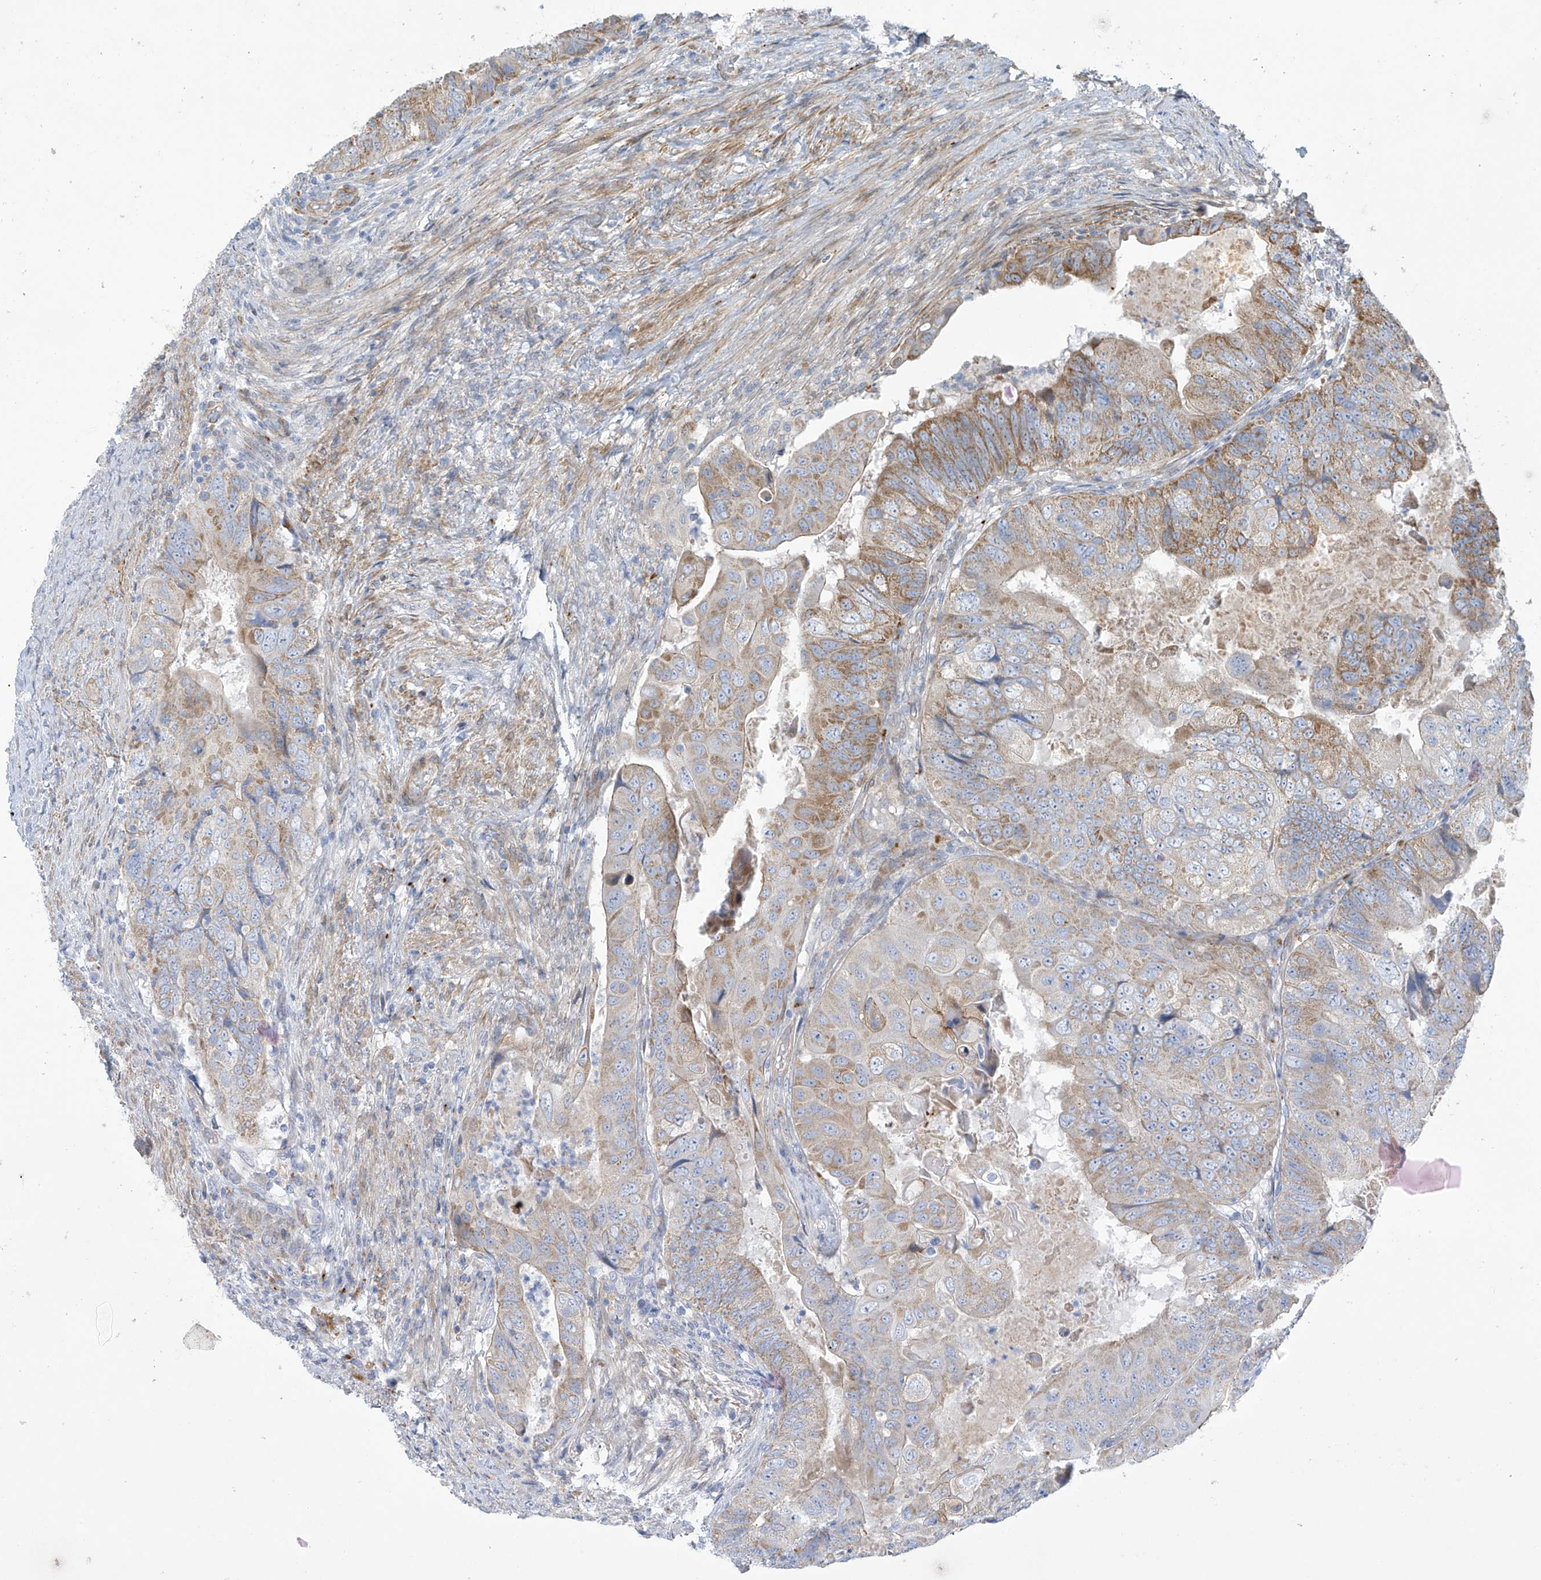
{"staining": {"intensity": "moderate", "quantity": "<25%", "location": "cytoplasmic/membranous"}, "tissue": "colorectal cancer", "cell_type": "Tumor cells", "image_type": "cancer", "snomed": [{"axis": "morphology", "description": "Adenocarcinoma, NOS"}, {"axis": "topography", "description": "Rectum"}], "caption": "The photomicrograph displays immunohistochemical staining of colorectal cancer. There is moderate cytoplasmic/membranous expression is appreciated in approximately <25% of tumor cells.", "gene": "ZNF641", "patient": {"sex": "male", "age": 63}}